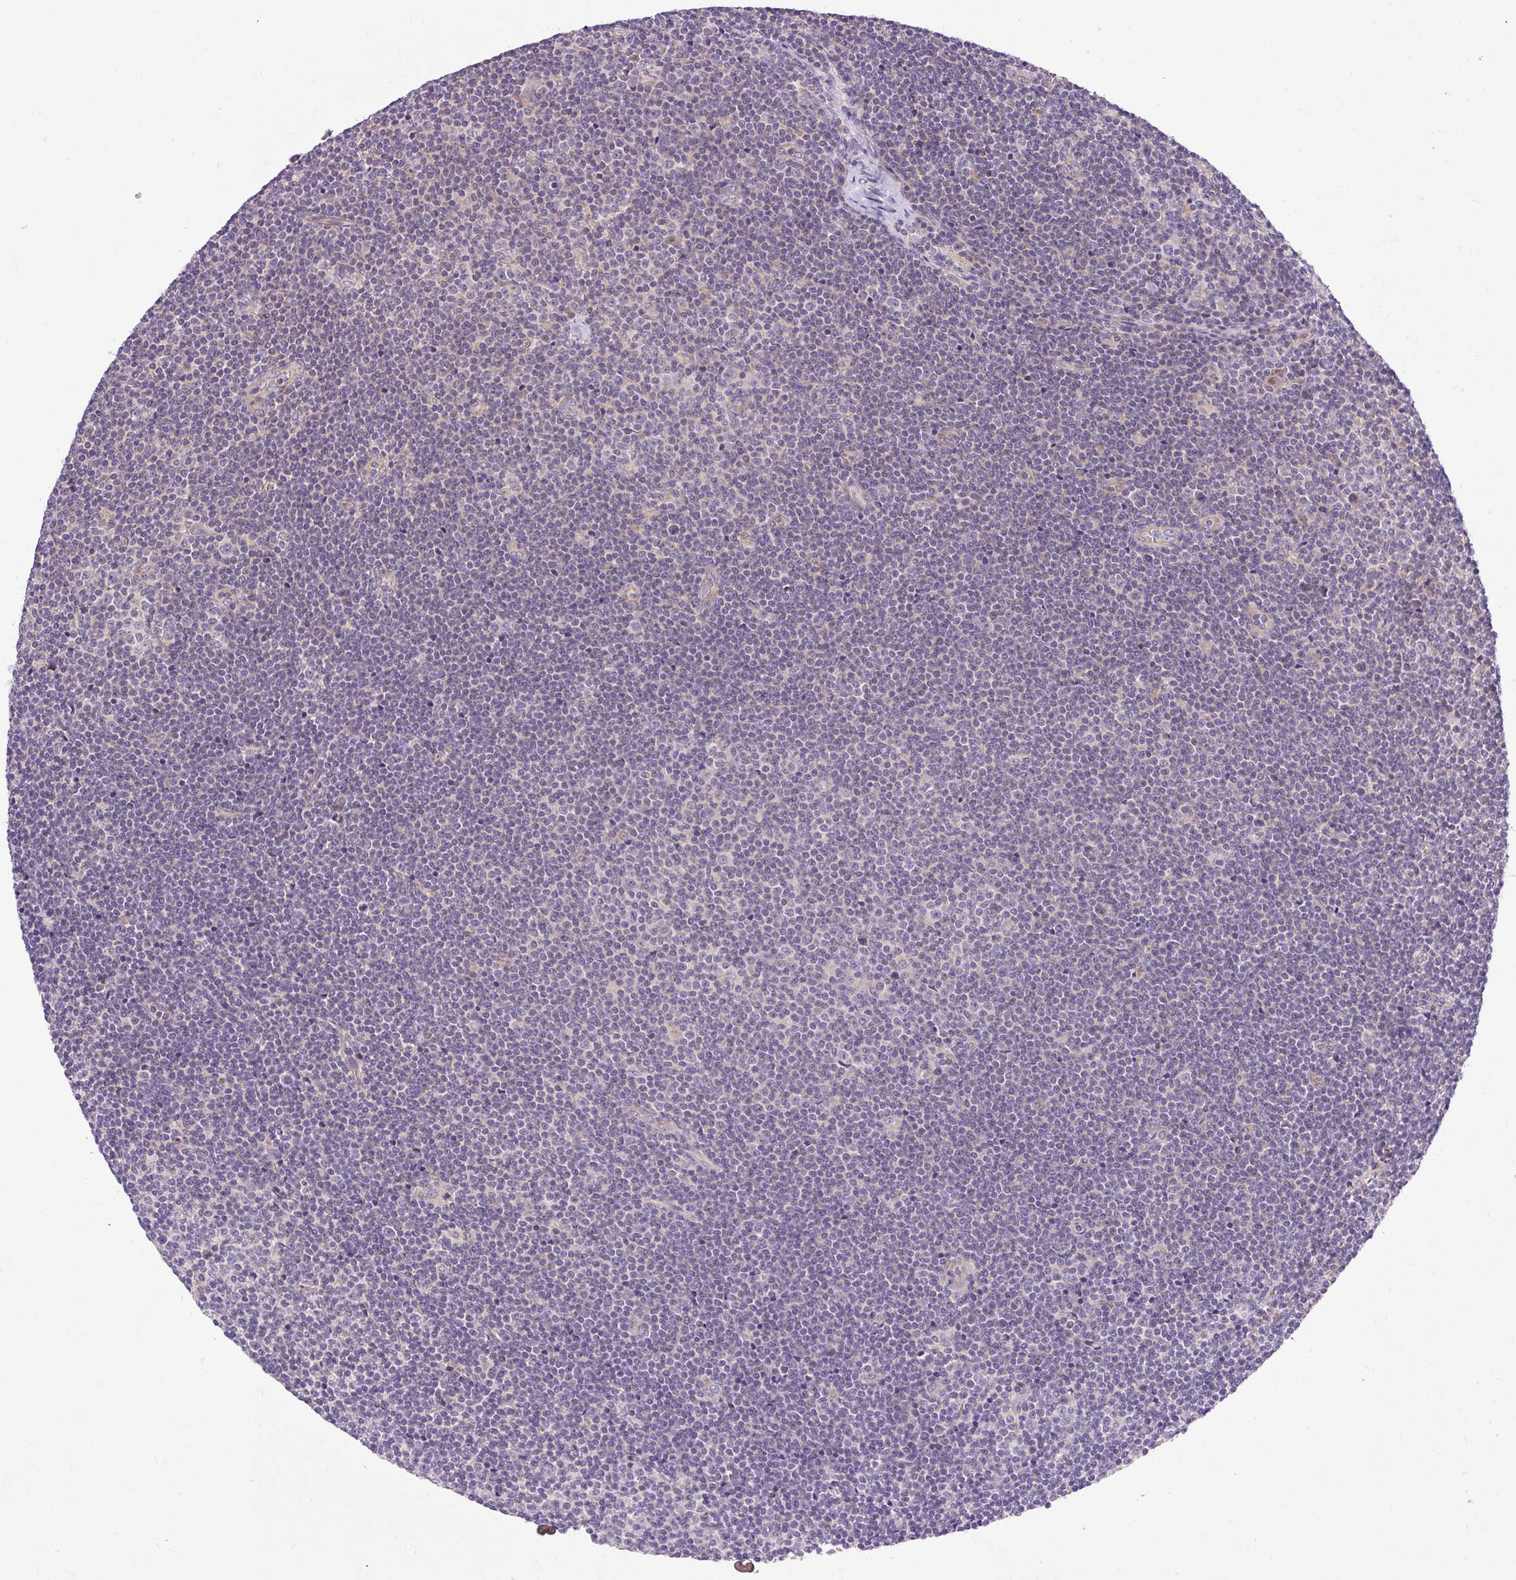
{"staining": {"intensity": "negative", "quantity": "none", "location": "none"}, "tissue": "lymphoma", "cell_type": "Tumor cells", "image_type": "cancer", "snomed": [{"axis": "morphology", "description": "Malignant lymphoma, non-Hodgkin's type, Low grade"}, {"axis": "topography", "description": "Lymph node"}], "caption": "High magnification brightfield microscopy of lymphoma stained with DAB (3,3'-diaminobenzidine) (brown) and counterstained with hematoxylin (blue): tumor cells show no significant positivity.", "gene": "HEXB", "patient": {"sex": "male", "age": 48}}